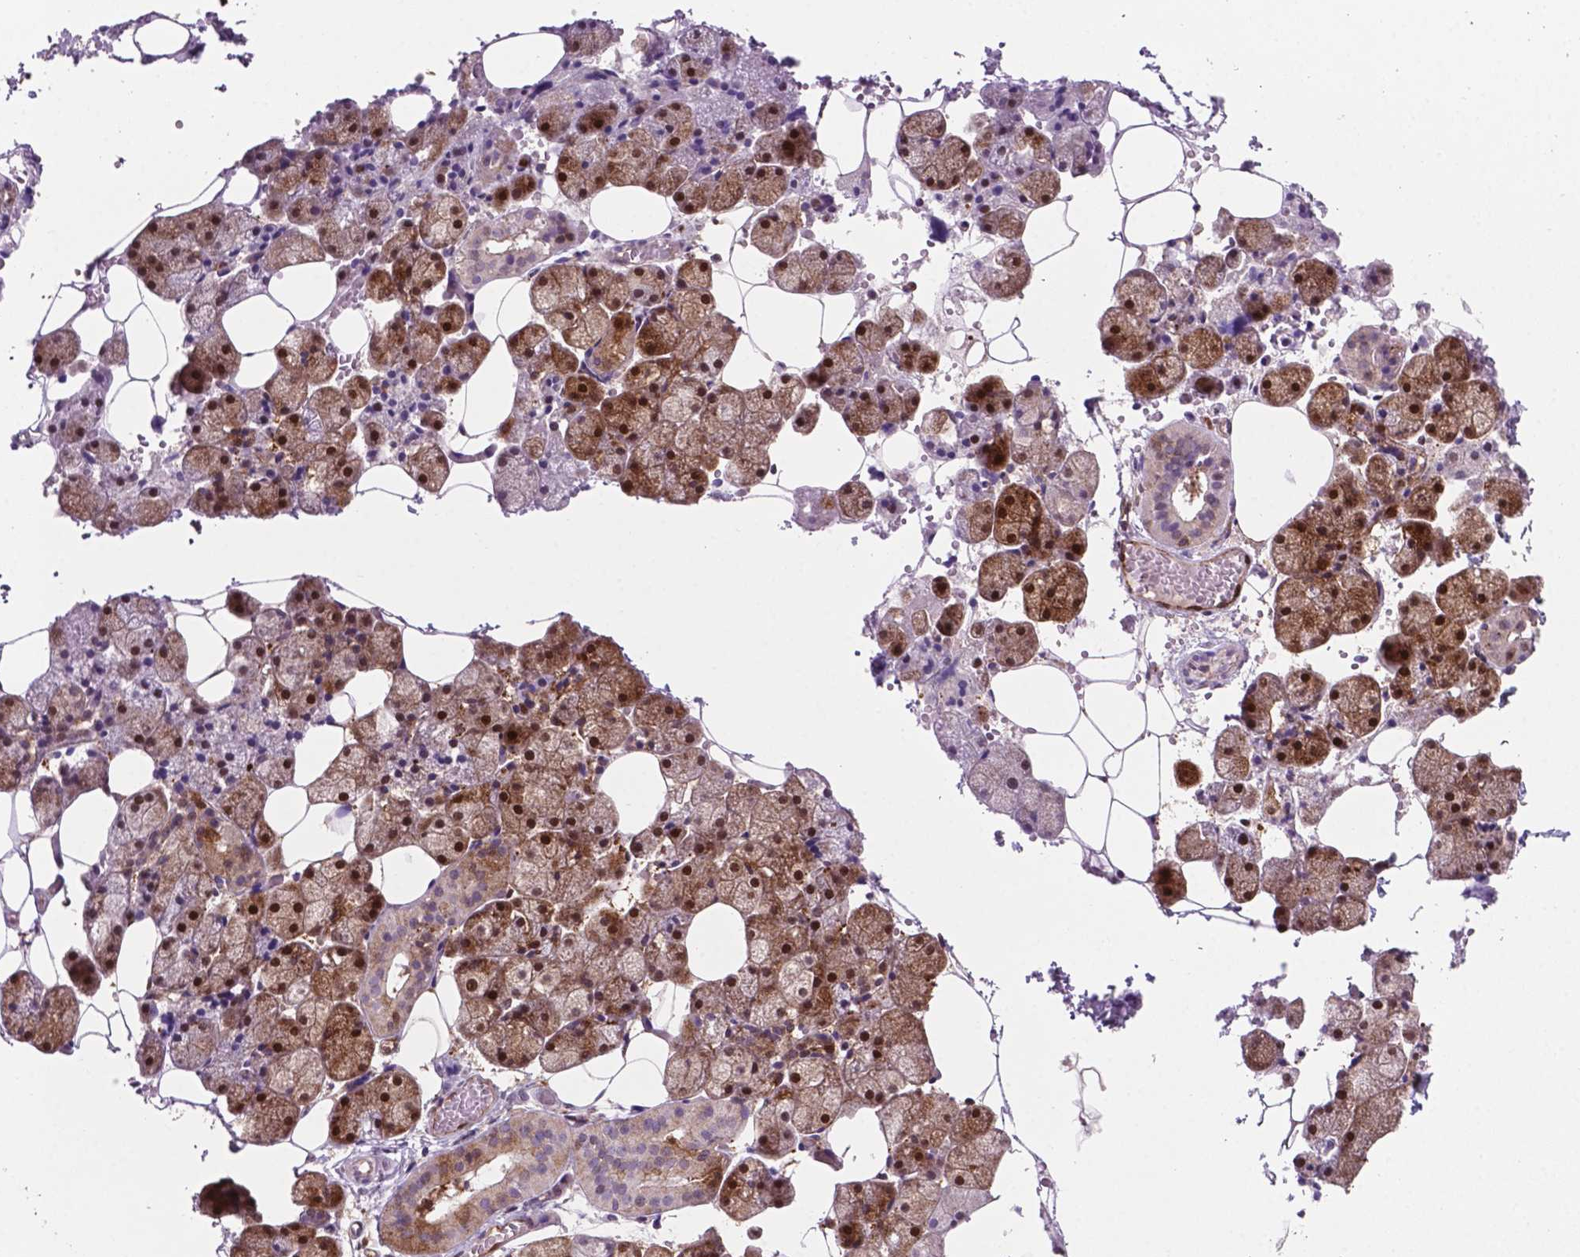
{"staining": {"intensity": "moderate", "quantity": "25%-75%", "location": "cytoplasmic/membranous,nuclear"}, "tissue": "salivary gland", "cell_type": "Glandular cells", "image_type": "normal", "snomed": [{"axis": "morphology", "description": "Normal tissue, NOS"}, {"axis": "topography", "description": "Salivary gland"}], "caption": "Protein positivity by IHC demonstrates moderate cytoplasmic/membranous,nuclear staining in about 25%-75% of glandular cells in unremarkable salivary gland. (DAB = brown stain, brightfield microscopy at high magnification).", "gene": "LDHA", "patient": {"sex": "male", "age": 38}}